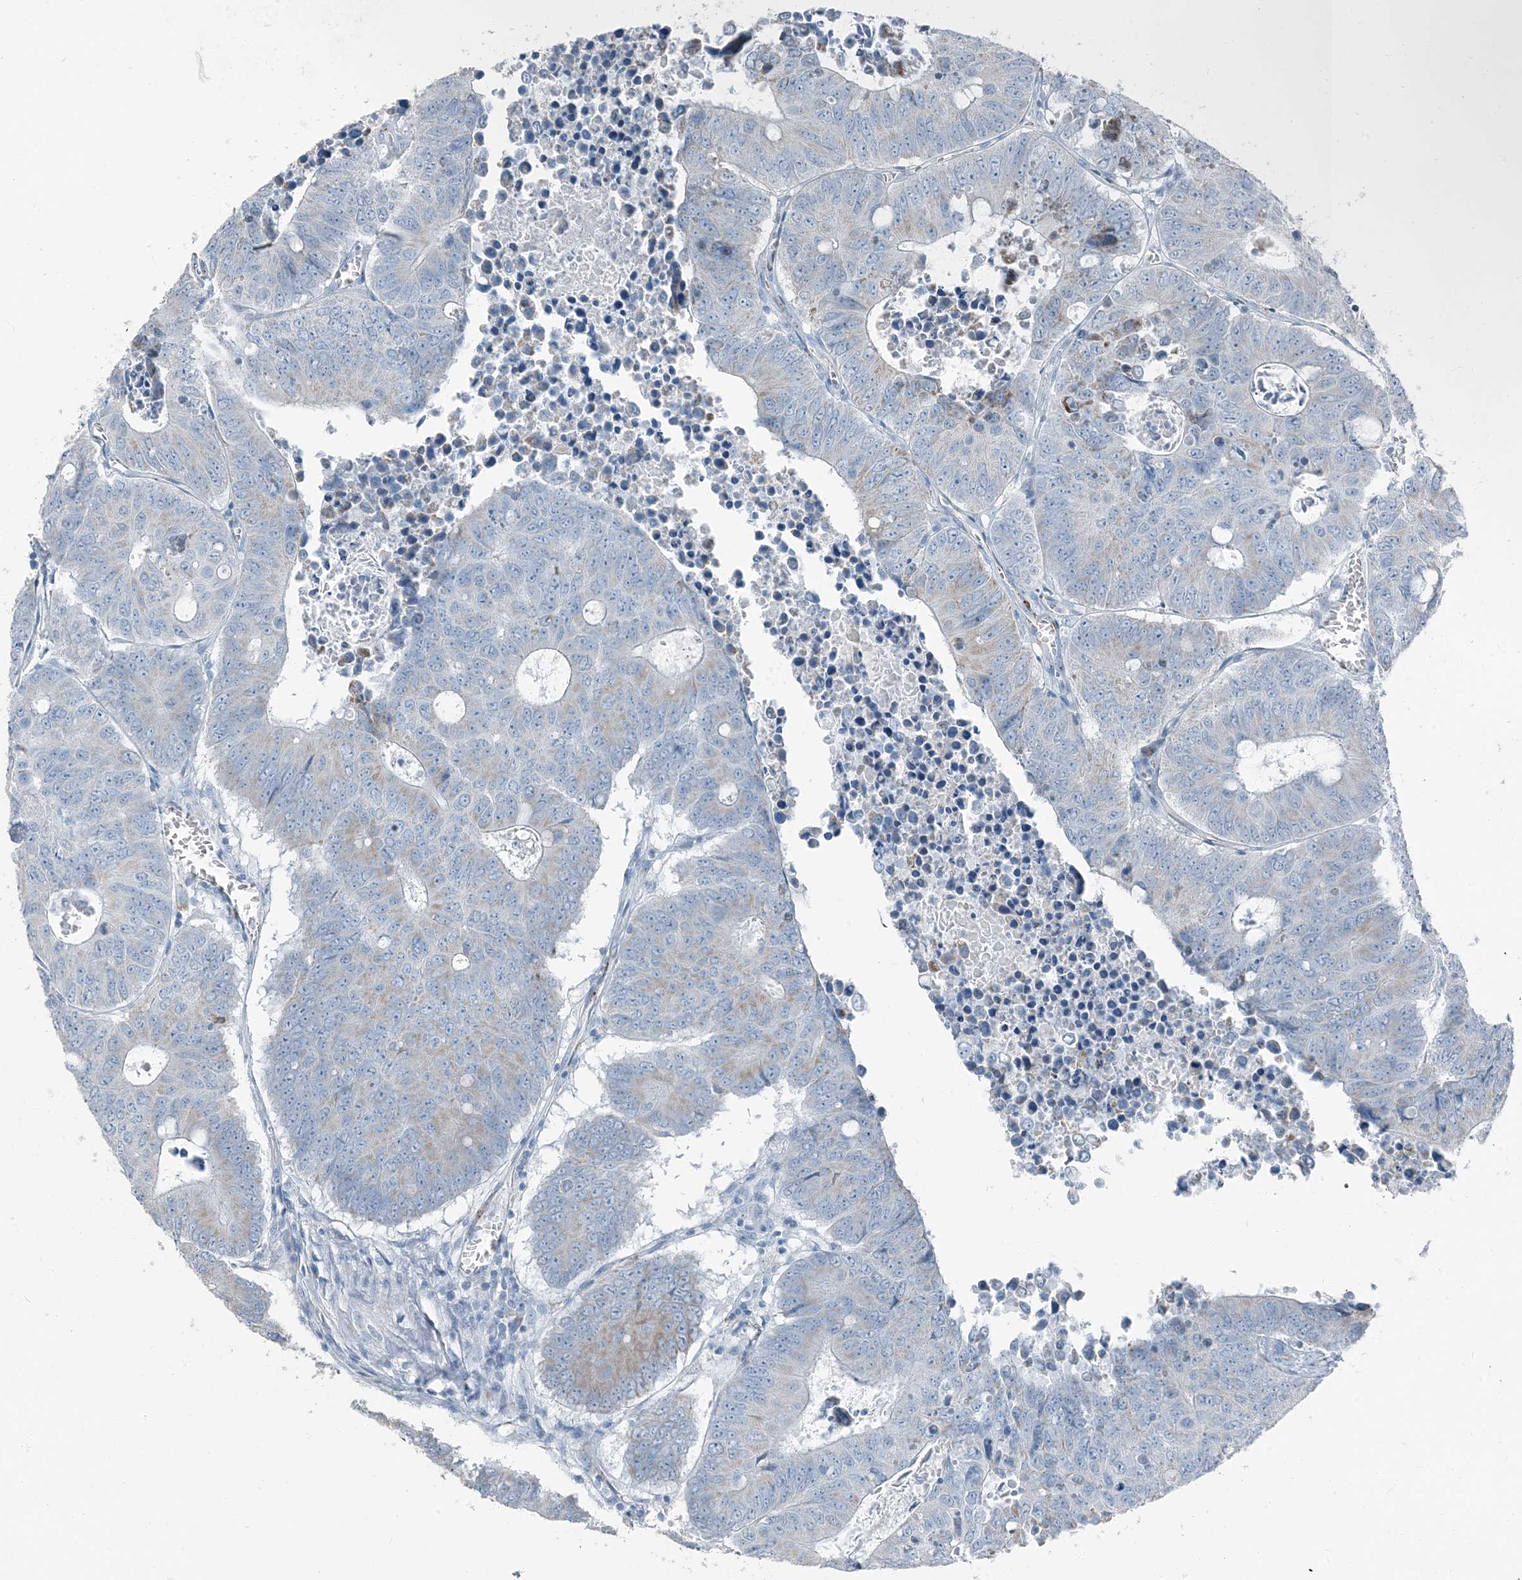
{"staining": {"intensity": "negative", "quantity": "none", "location": "none"}, "tissue": "colorectal cancer", "cell_type": "Tumor cells", "image_type": "cancer", "snomed": [{"axis": "morphology", "description": "Adenocarcinoma, NOS"}, {"axis": "topography", "description": "Colon"}], "caption": "An image of human colorectal cancer (adenocarcinoma) is negative for staining in tumor cells.", "gene": "FAM162A", "patient": {"sex": "male", "age": 87}}